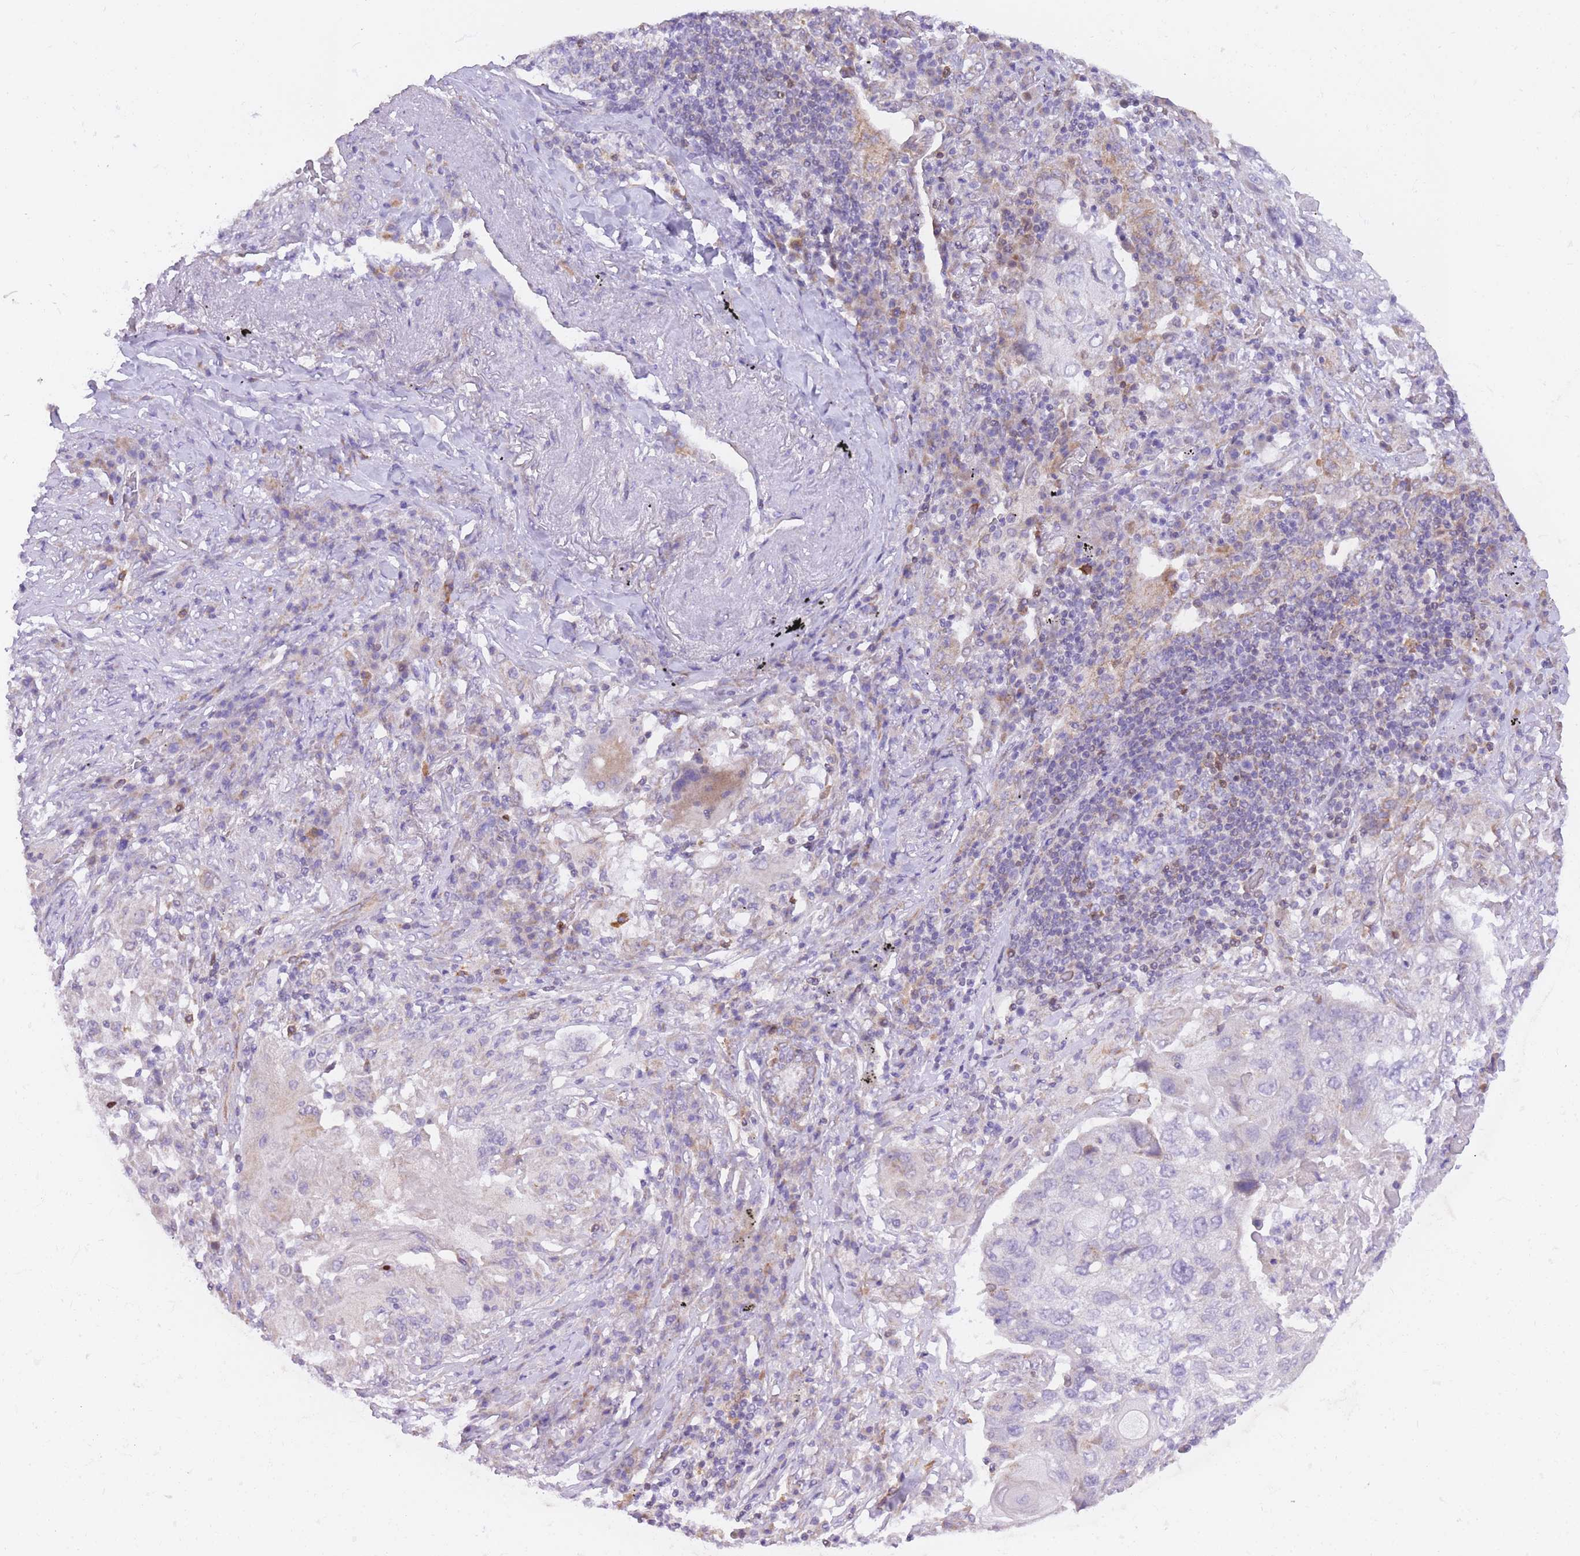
{"staining": {"intensity": "negative", "quantity": "none", "location": "none"}, "tissue": "lung cancer", "cell_type": "Tumor cells", "image_type": "cancer", "snomed": [{"axis": "morphology", "description": "Squamous cell carcinoma, NOS"}, {"axis": "topography", "description": "Lung"}], "caption": "DAB (3,3'-diaminobenzidine) immunohistochemical staining of human squamous cell carcinoma (lung) displays no significant positivity in tumor cells. (Brightfield microscopy of DAB immunohistochemistry at high magnification).", "gene": "TOPAZ1", "patient": {"sex": "female", "age": 63}}